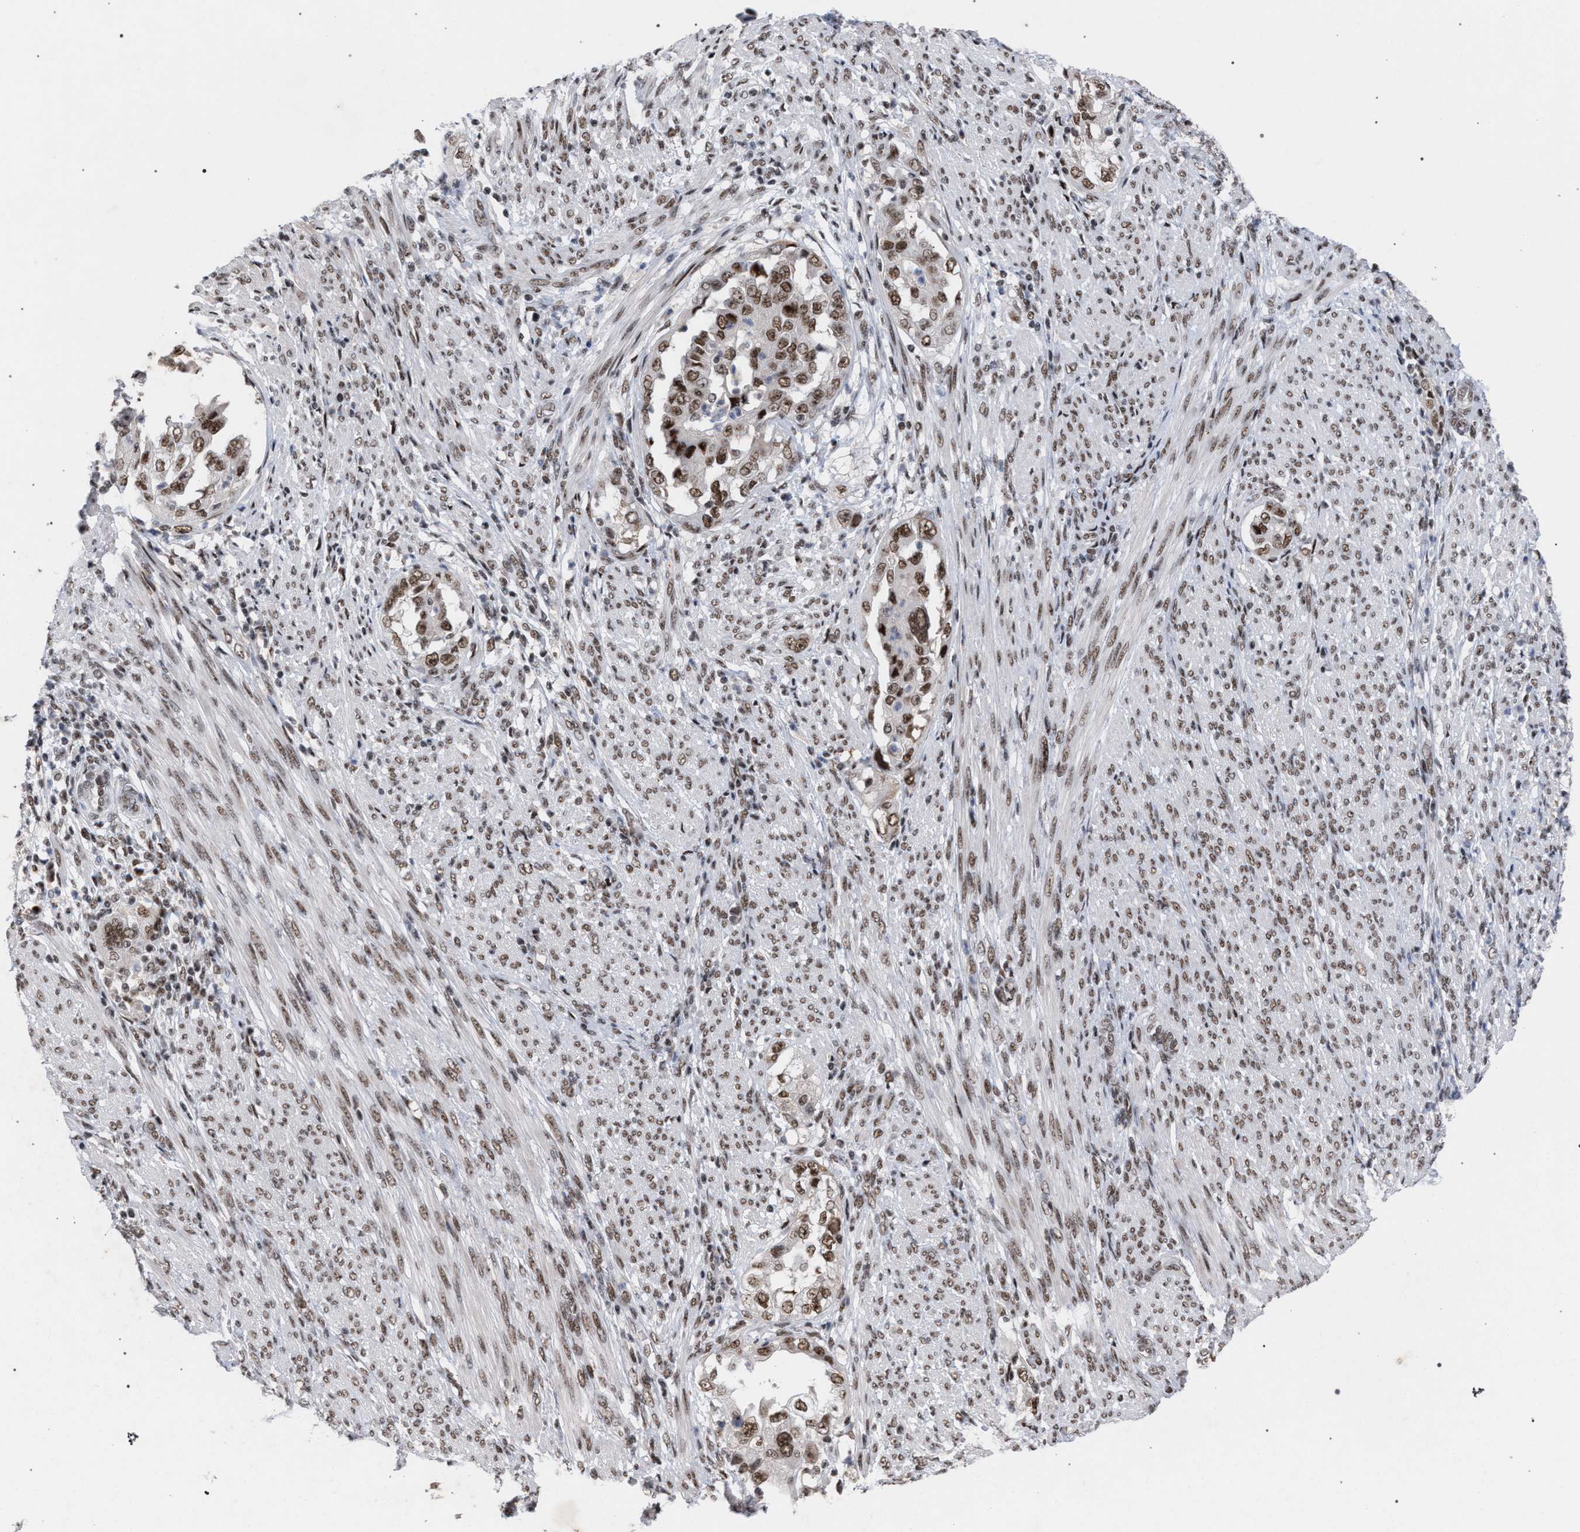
{"staining": {"intensity": "moderate", "quantity": ">75%", "location": "nuclear"}, "tissue": "endometrial cancer", "cell_type": "Tumor cells", "image_type": "cancer", "snomed": [{"axis": "morphology", "description": "Adenocarcinoma, NOS"}, {"axis": "topography", "description": "Endometrium"}], "caption": "Endometrial cancer (adenocarcinoma) was stained to show a protein in brown. There is medium levels of moderate nuclear positivity in approximately >75% of tumor cells. (DAB (3,3'-diaminobenzidine) IHC with brightfield microscopy, high magnification).", "gene": "SCAF4", "patient": {"sex": "female", "age": 85}}